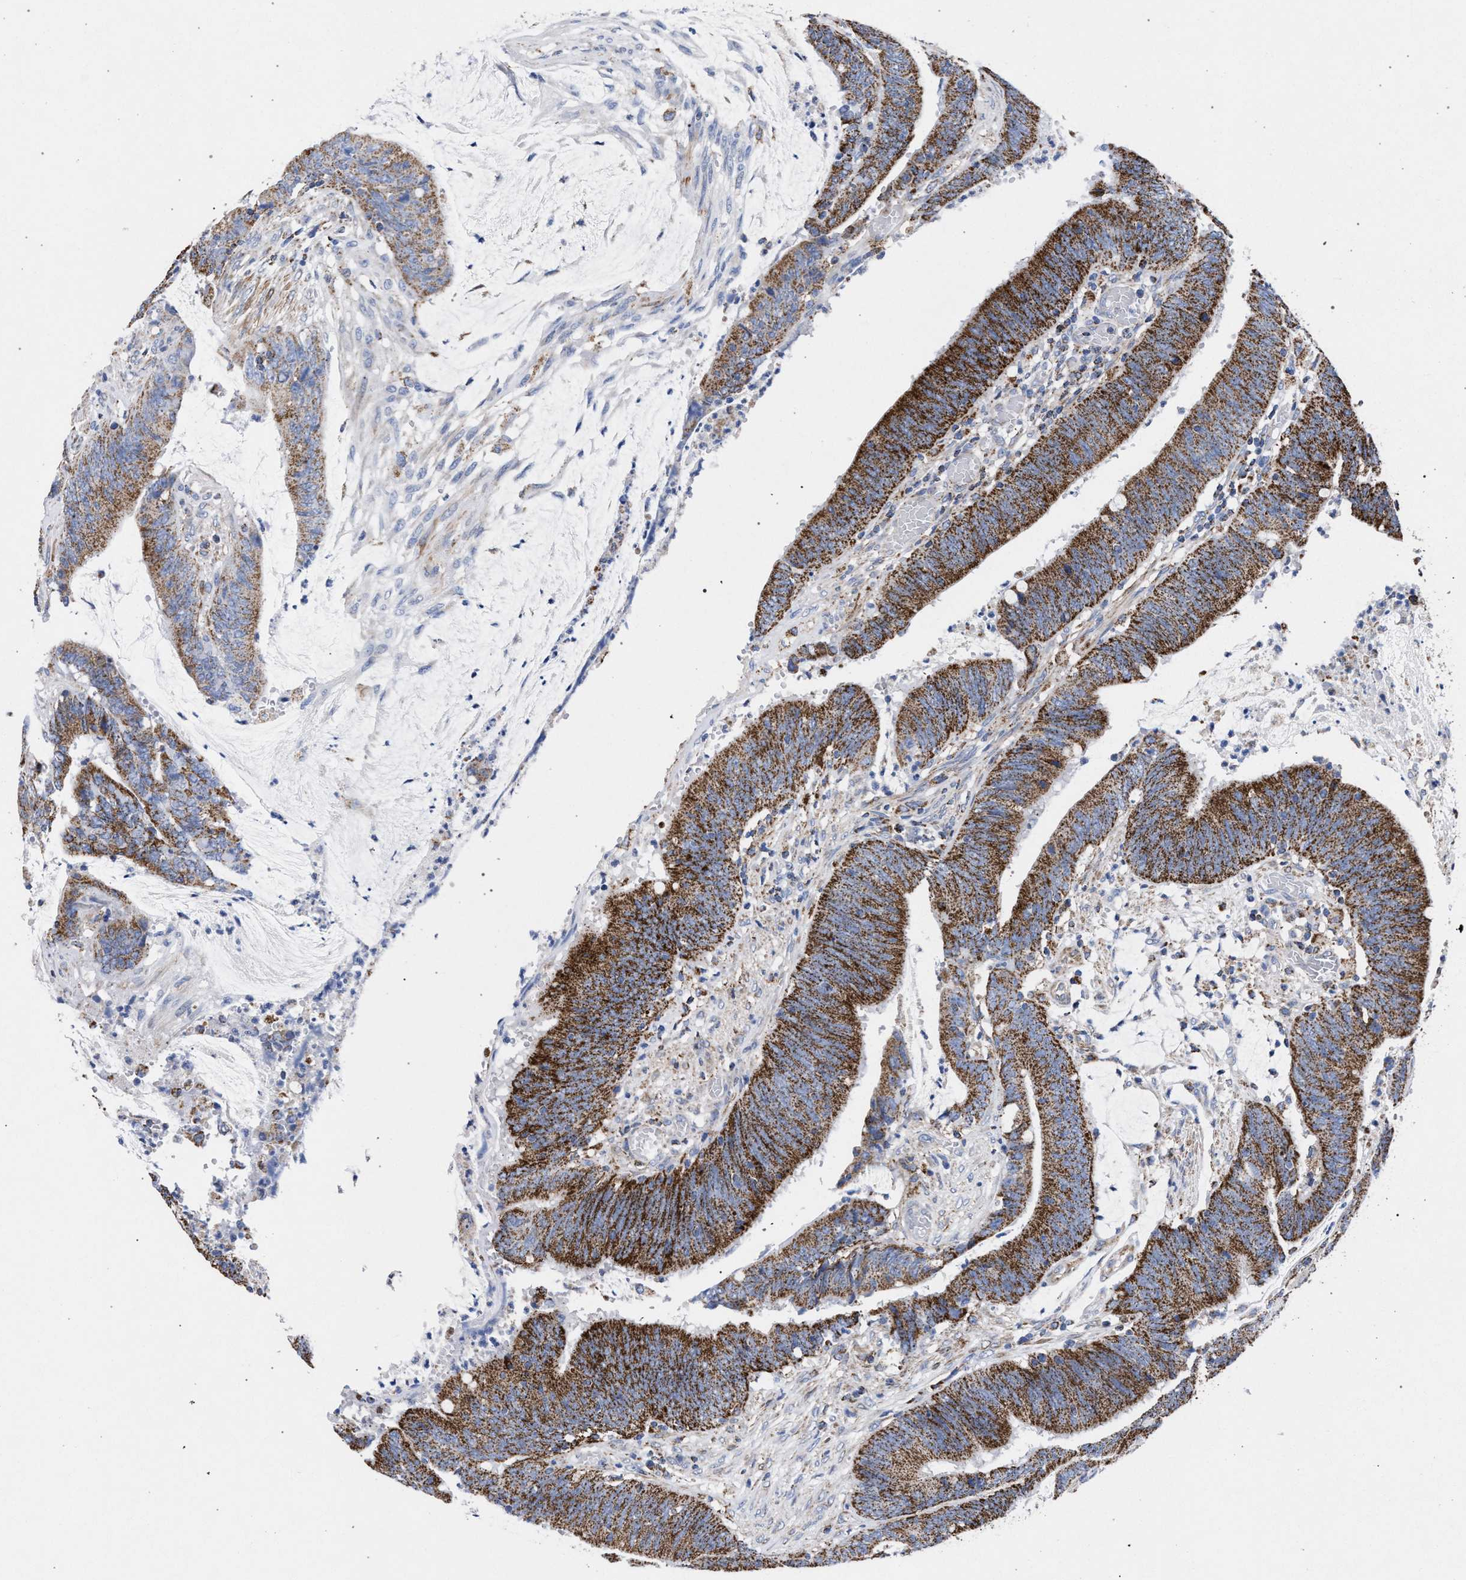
{"staining": {"intensity": "moderate", "quantity": ">75%", "location": "cytoplasmic/membranous"}, "tissue": "colorectal cancer", "cell_type": "Tumor cells", "image_type": "cancer", "snomed": [{"axis": "morphology", "description": "Adenocarcinoma, NOS"}, {"axis": "topography", "description": "Rectum"}], "caption": "Protein staining of adenocarcinoma (colorectal) tissue shows moderate cytoplasmic/membranous positivity in about >75% of tumor cells. (IHC, brightfield microscopy, high magnification).", "gene": "ACADS", "patient": {"sex": "female", "age": 66}}